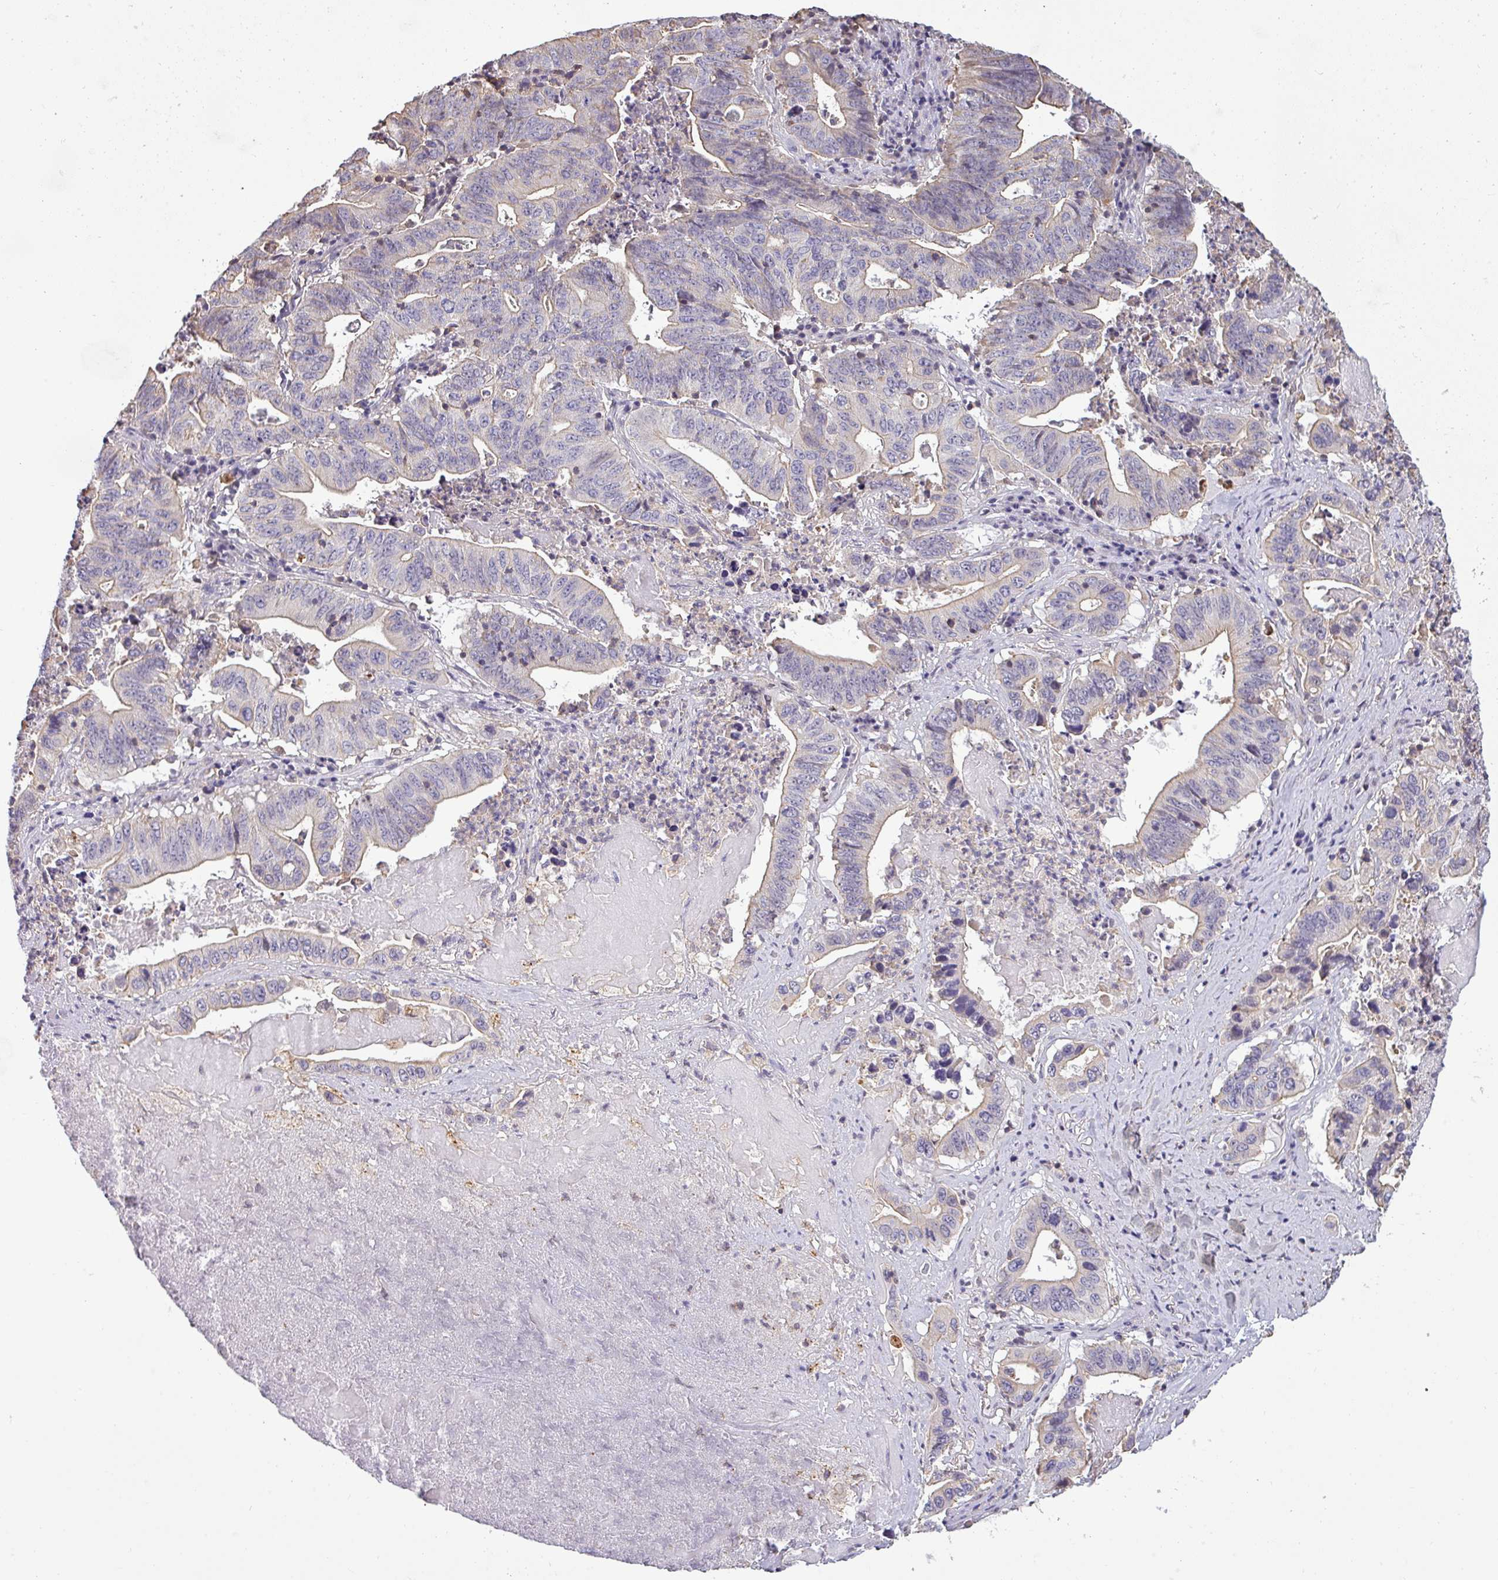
{"staining": {"intensity": "negative", "quantity": "none", "location": "none"}, "tissue": "lung cancer", "cell_type": "Tumor cells", "image_type": "cancer", "snomed": [{"axis": "morphology", "description": "Adenocarcinoma, NOS"}, {"axis": "topography", "description": "Lung"}], "caption": "Immunohistochemistry of adenocarcinoma (lung) shows no expression in tumor cells. (DAB (3,3'-diaminobenzidine) immunohistochemistry (IHC), high magnification).", "gene": "ZNF835", "patient": {"sex": "female", "age": 60}}